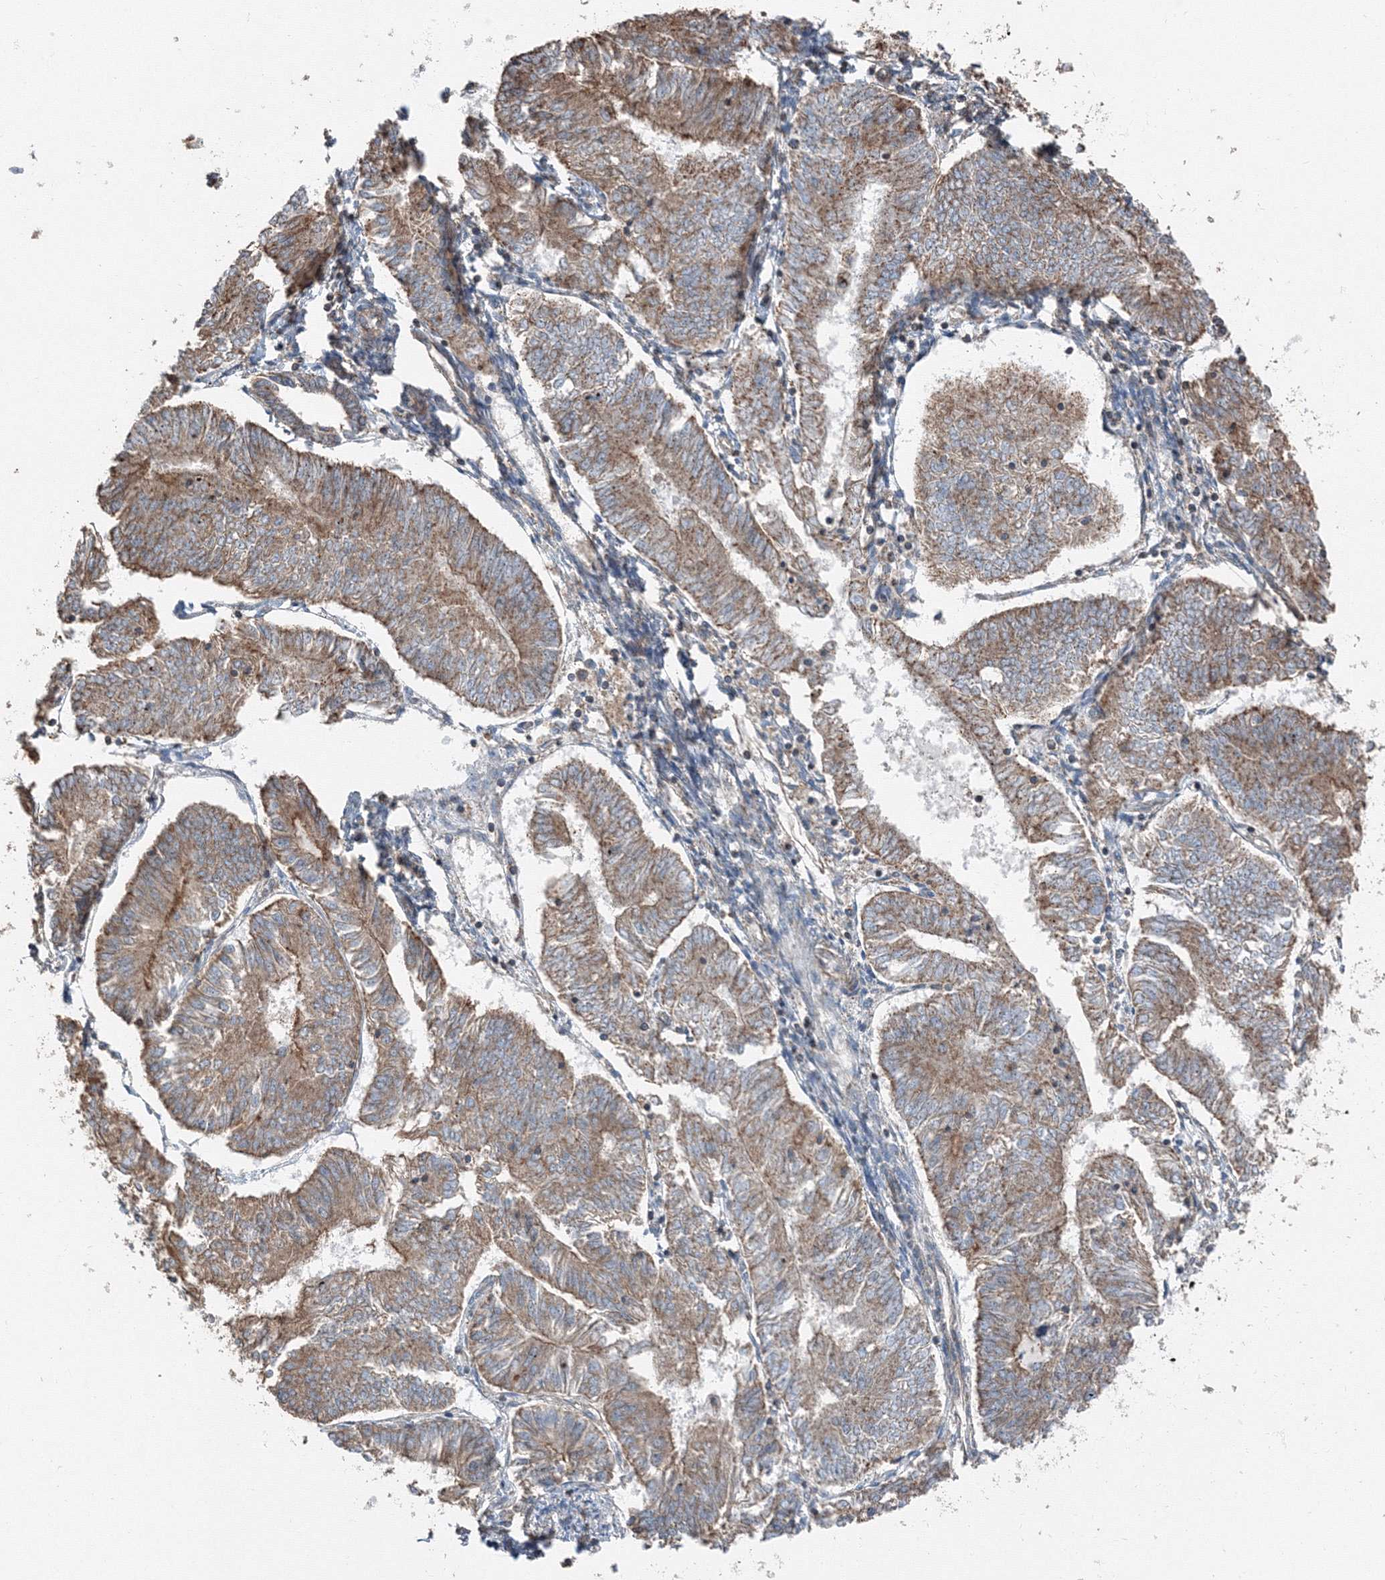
{"staining": {"intensity": "moderate", "quantity": ">75%", "location": "cytoplasmic/membranous"}, "tissue": "endometrial cancer", "cell_type": "Tumor cells", "image_type": "cancer", "snomed": [{"axis": "morphology", "description": "Adenocarcinoma, NOS"}, {"axis": "topography", "description": "Endometrium"}], "caption": "This histopathology image demonstrates endometrial adenocarcinoma stained with immunohistochemistry to label a protein in brown. The cytoplasmic/membranous of tumor cells show moderate positivity for the protein. Nuclei are counter-stained blue.", "gene": "AASDH", "patient": {"sex": "female", "age": 58}}